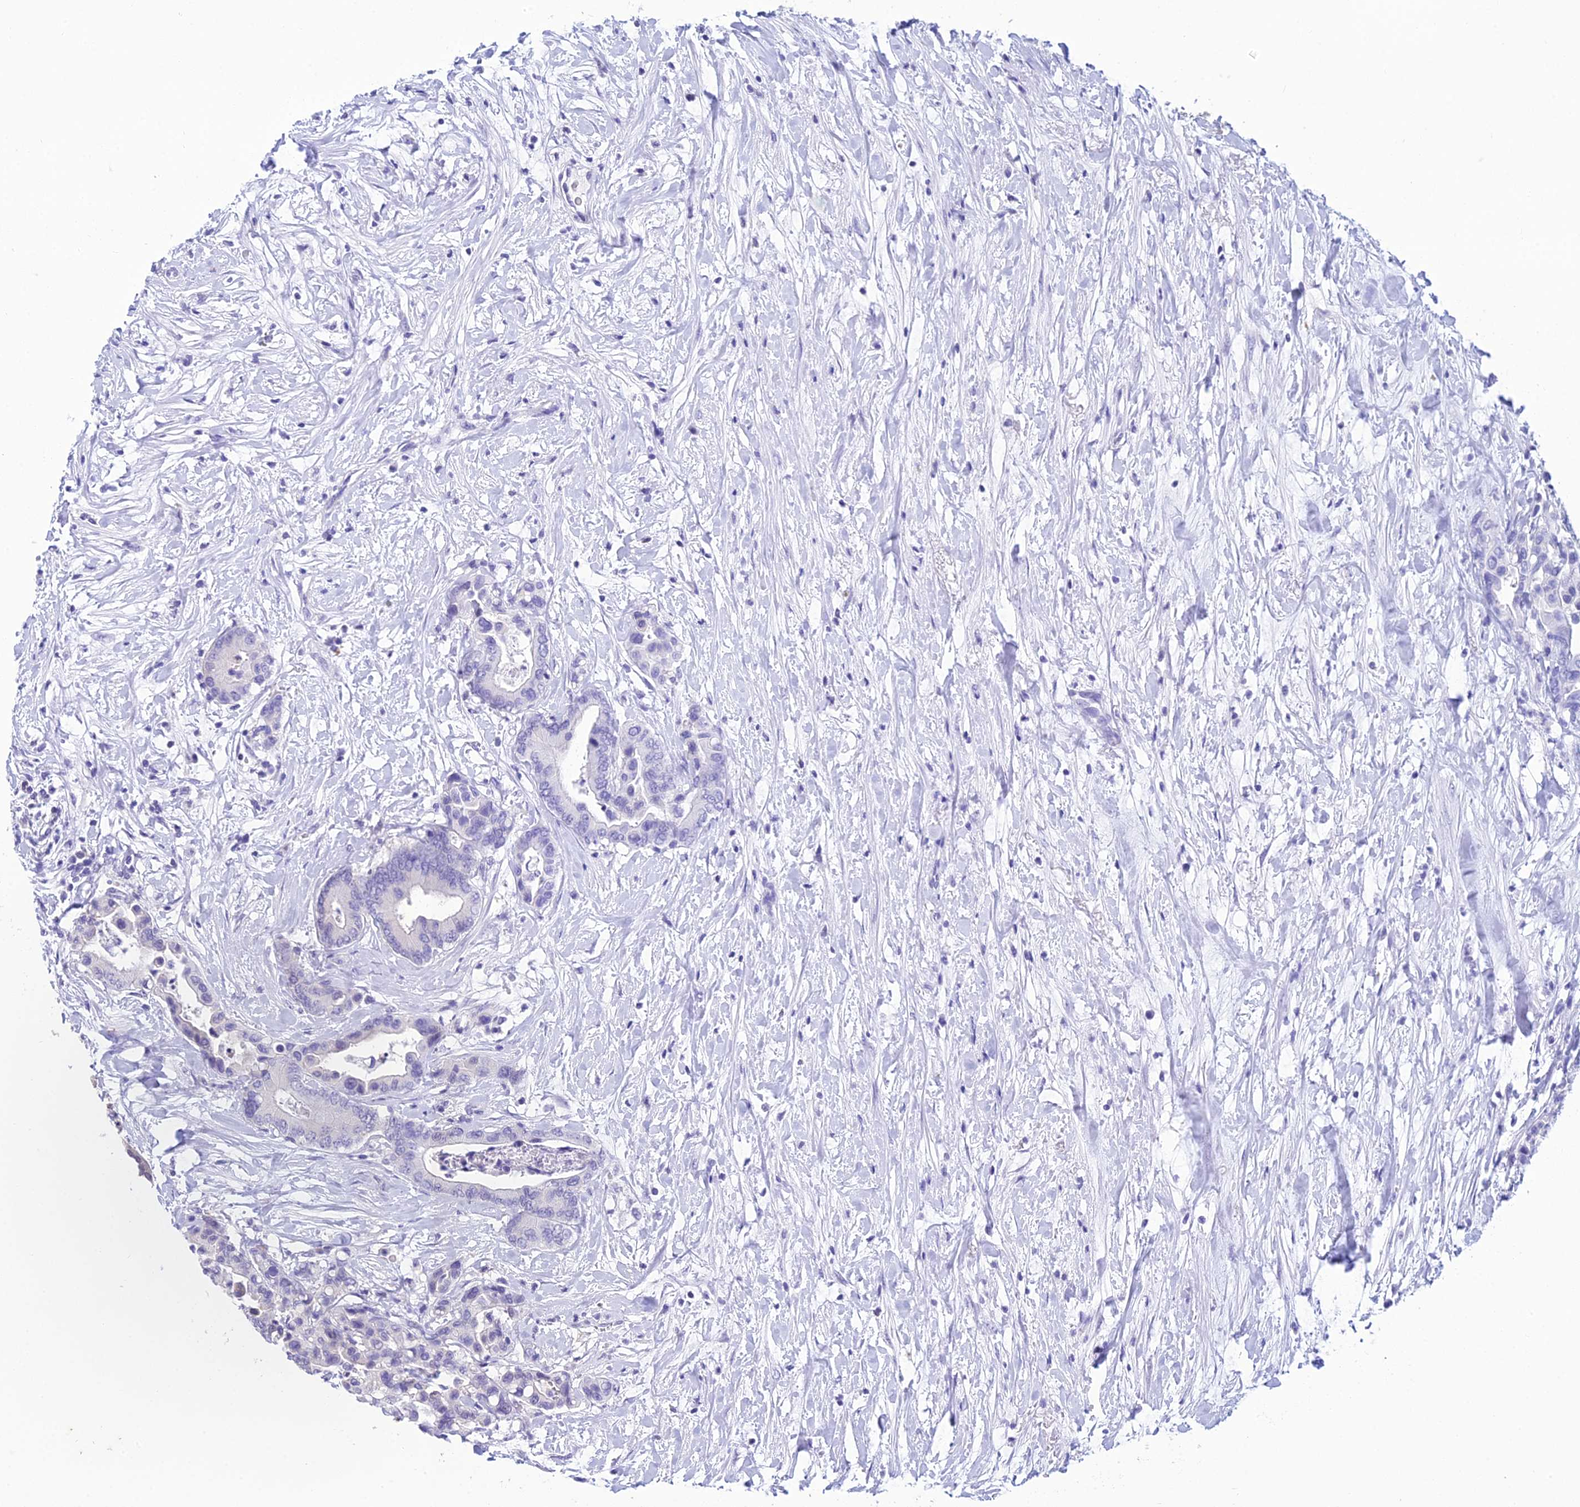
{"staining": {"intensity": "negative", "quantity": "none", "location": "none"}, "tissue": "colorectal cancer", "cell_type": "Tumor cells", "image_type": "cancer", "snomed": [{"axis": "morphology", "description": "Normal tissue, NOS"}, {"axis": "morphology", "description": "Adenocarcinoma, NOS"}, {"axis": "topography", "description": "Colon"}], "caption": "Immunohistochemistry (IHC) histopathology image of human colorectal cancer (adenocarcinoma) stained for a protein (brown), which exhibits no positivity in tumor cells.", "gene": "ZMIZ1", "patient": {"sex": "male", "age": 82}}